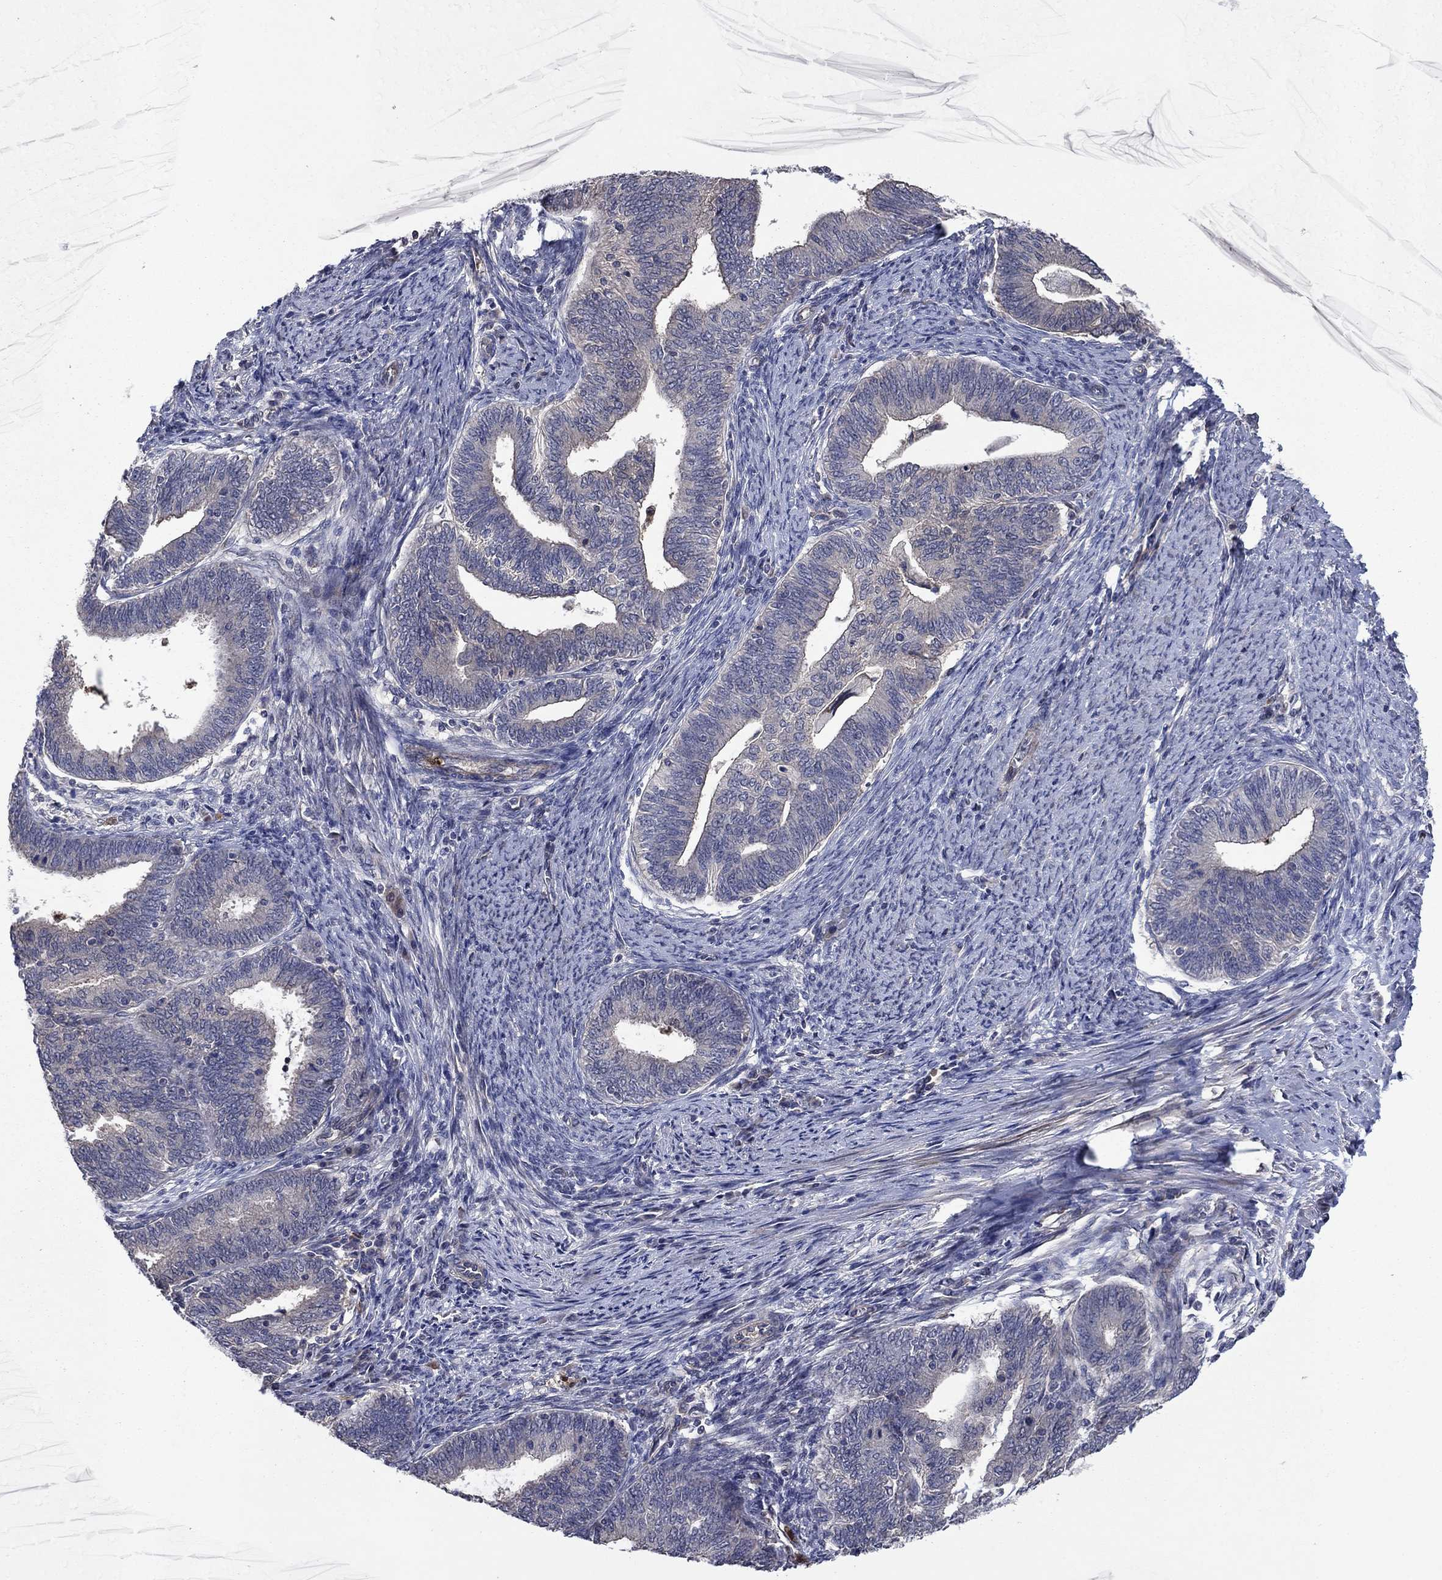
{"staining": {"intensity": "negative", "quantity": "none", "location": "none"}, "tissue": "endometrial cancer", "cell_type": "Tumor cells", "image_type": "cancer", "snomed": [{"axis": "morphology", "description": "Adenocarcinoma, NOS"}, {"axis": "topography", "description": "Endometrium"}], "caption": "Endometrial adenocarcinoma was stained to show a protein in brown. There is no significant staining in tumor cells.", "gene": "MSRB1", "patient": {"sex": "female", "age": 82}}